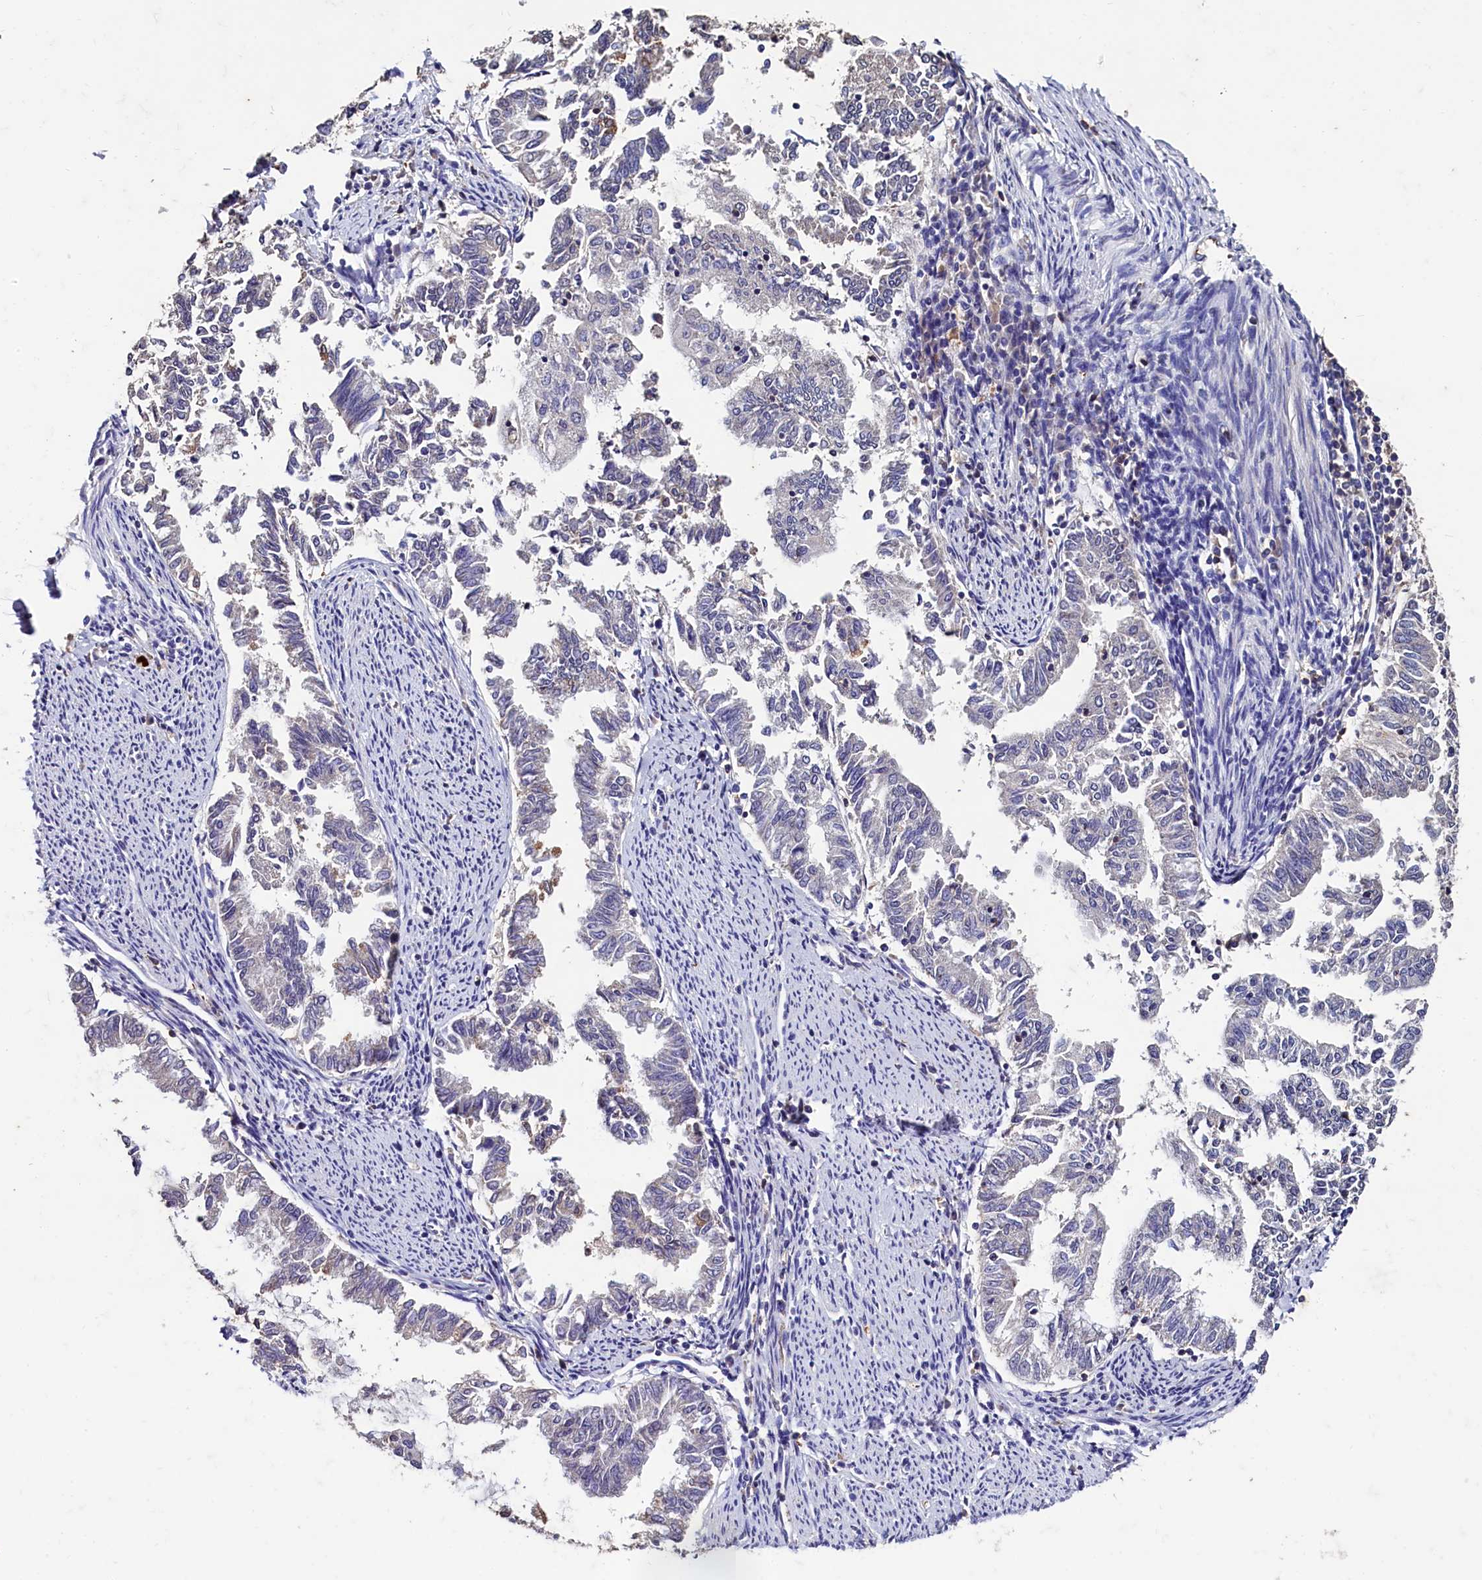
{"staining": {"intensity": "negative", "quantity": "none", "location": "none"}, "tissue": "endometrial cancer", "cell_type": "Tumor cells", "image_type": "cancer", "snomed": [{"axis": "morphology", "description": "Adenocarcinoma, NOS"}, {"axis": "topography", "description": "Endometrium"}], "caption": "Immunohistochemistry of endometrial adenocarcinoma exhibits no staining in tumor cells.", "gene": "CSTPP1", "patient": {"sex": "female", "age": 79}}